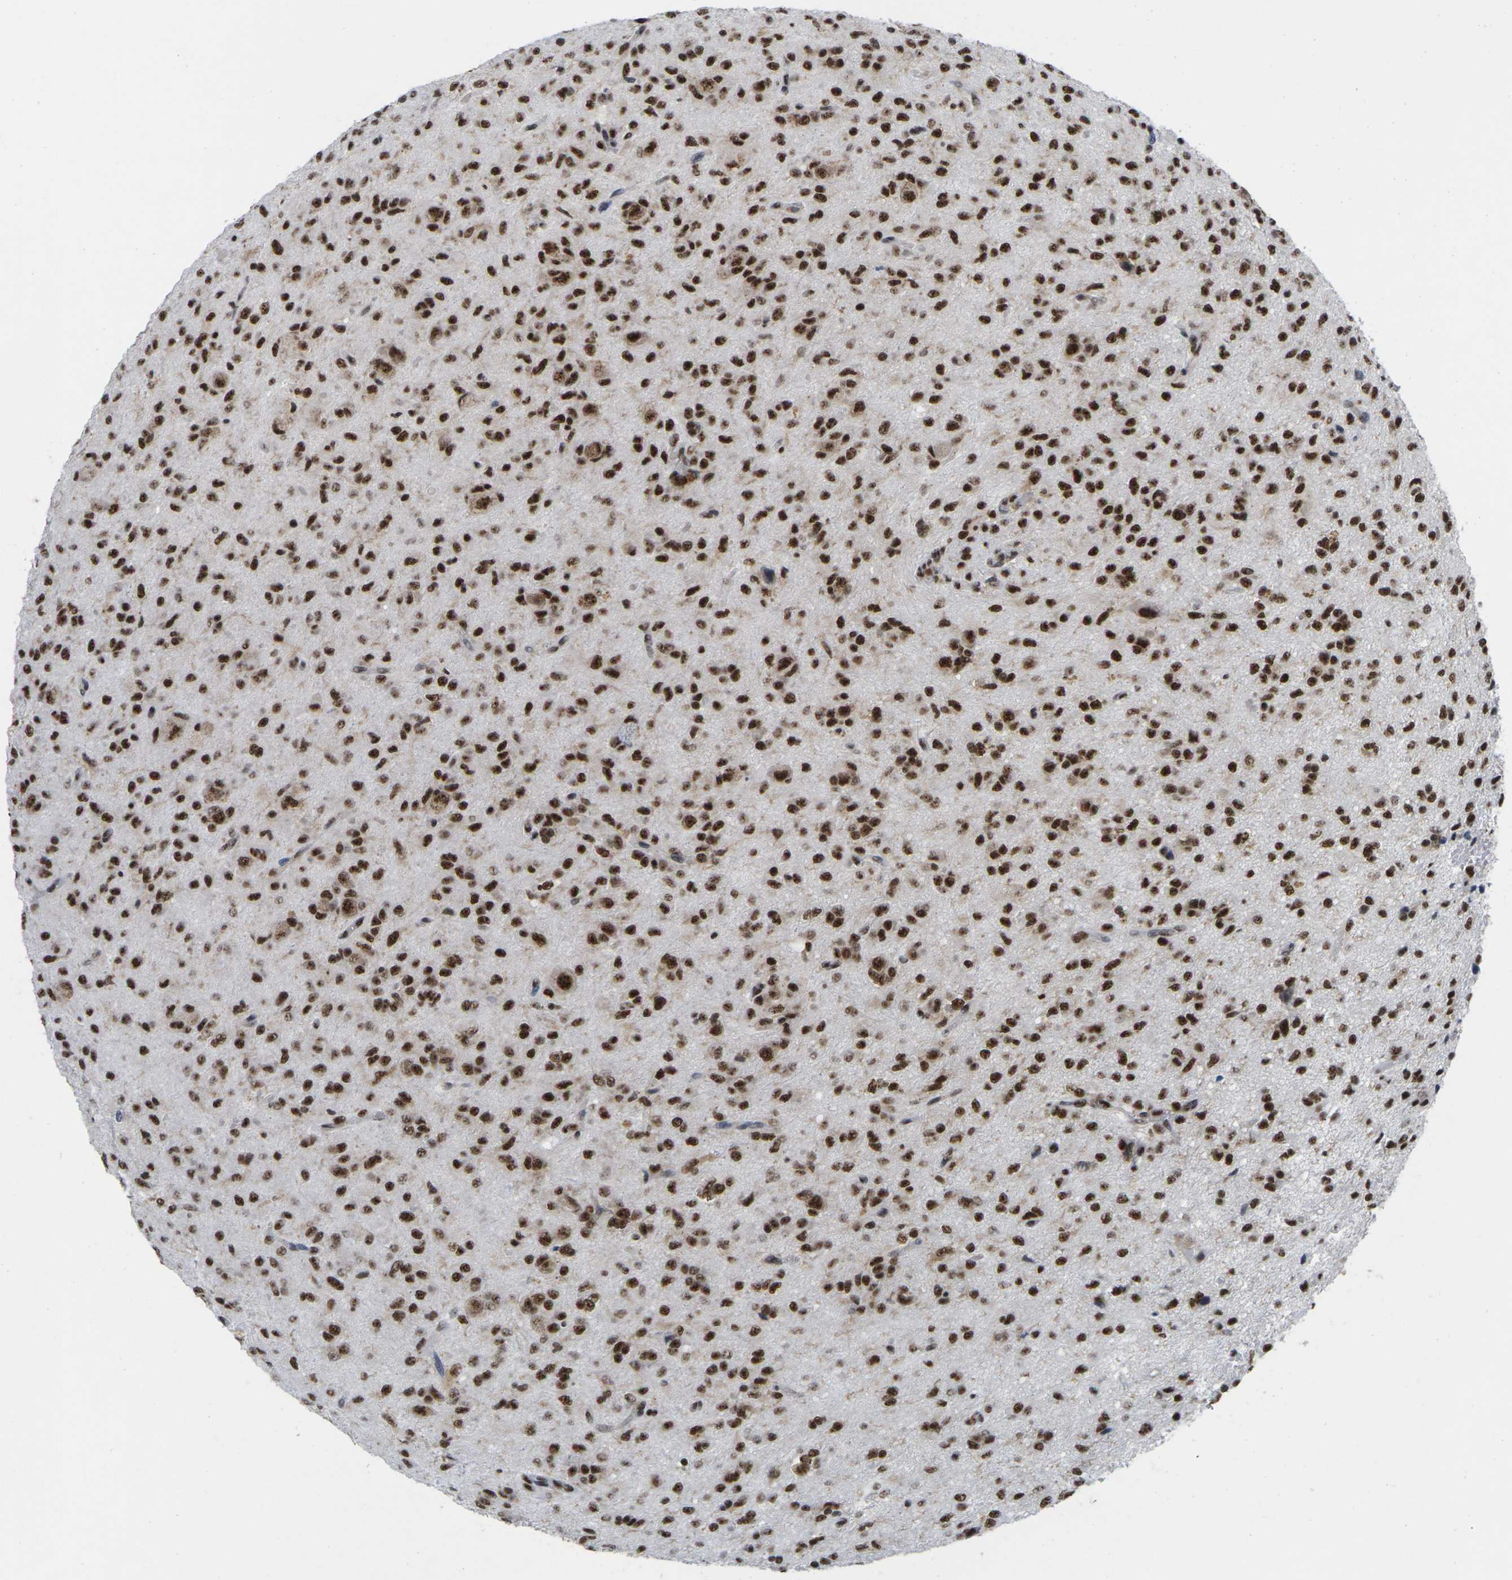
{"staining": {"intensity": "strong", "quantity": ">75%", "location": "nuclear"}, "tissue": "glioma", "cell_type": "Tumor cells", "image_type": "cancer", "snomed": [{"axis": "morphology", "description": "Glioma, malignant, High grade"}, {"axis": "topography", "description": "Brain"}], "caption": "The photomicrograph shows staining of malignant glioma (high-grade), revealing strong nuclear protein expression (brown color) within tumor cells.", "gene": "MAGOH", "patient": {"sex": "male", "age": 47}}